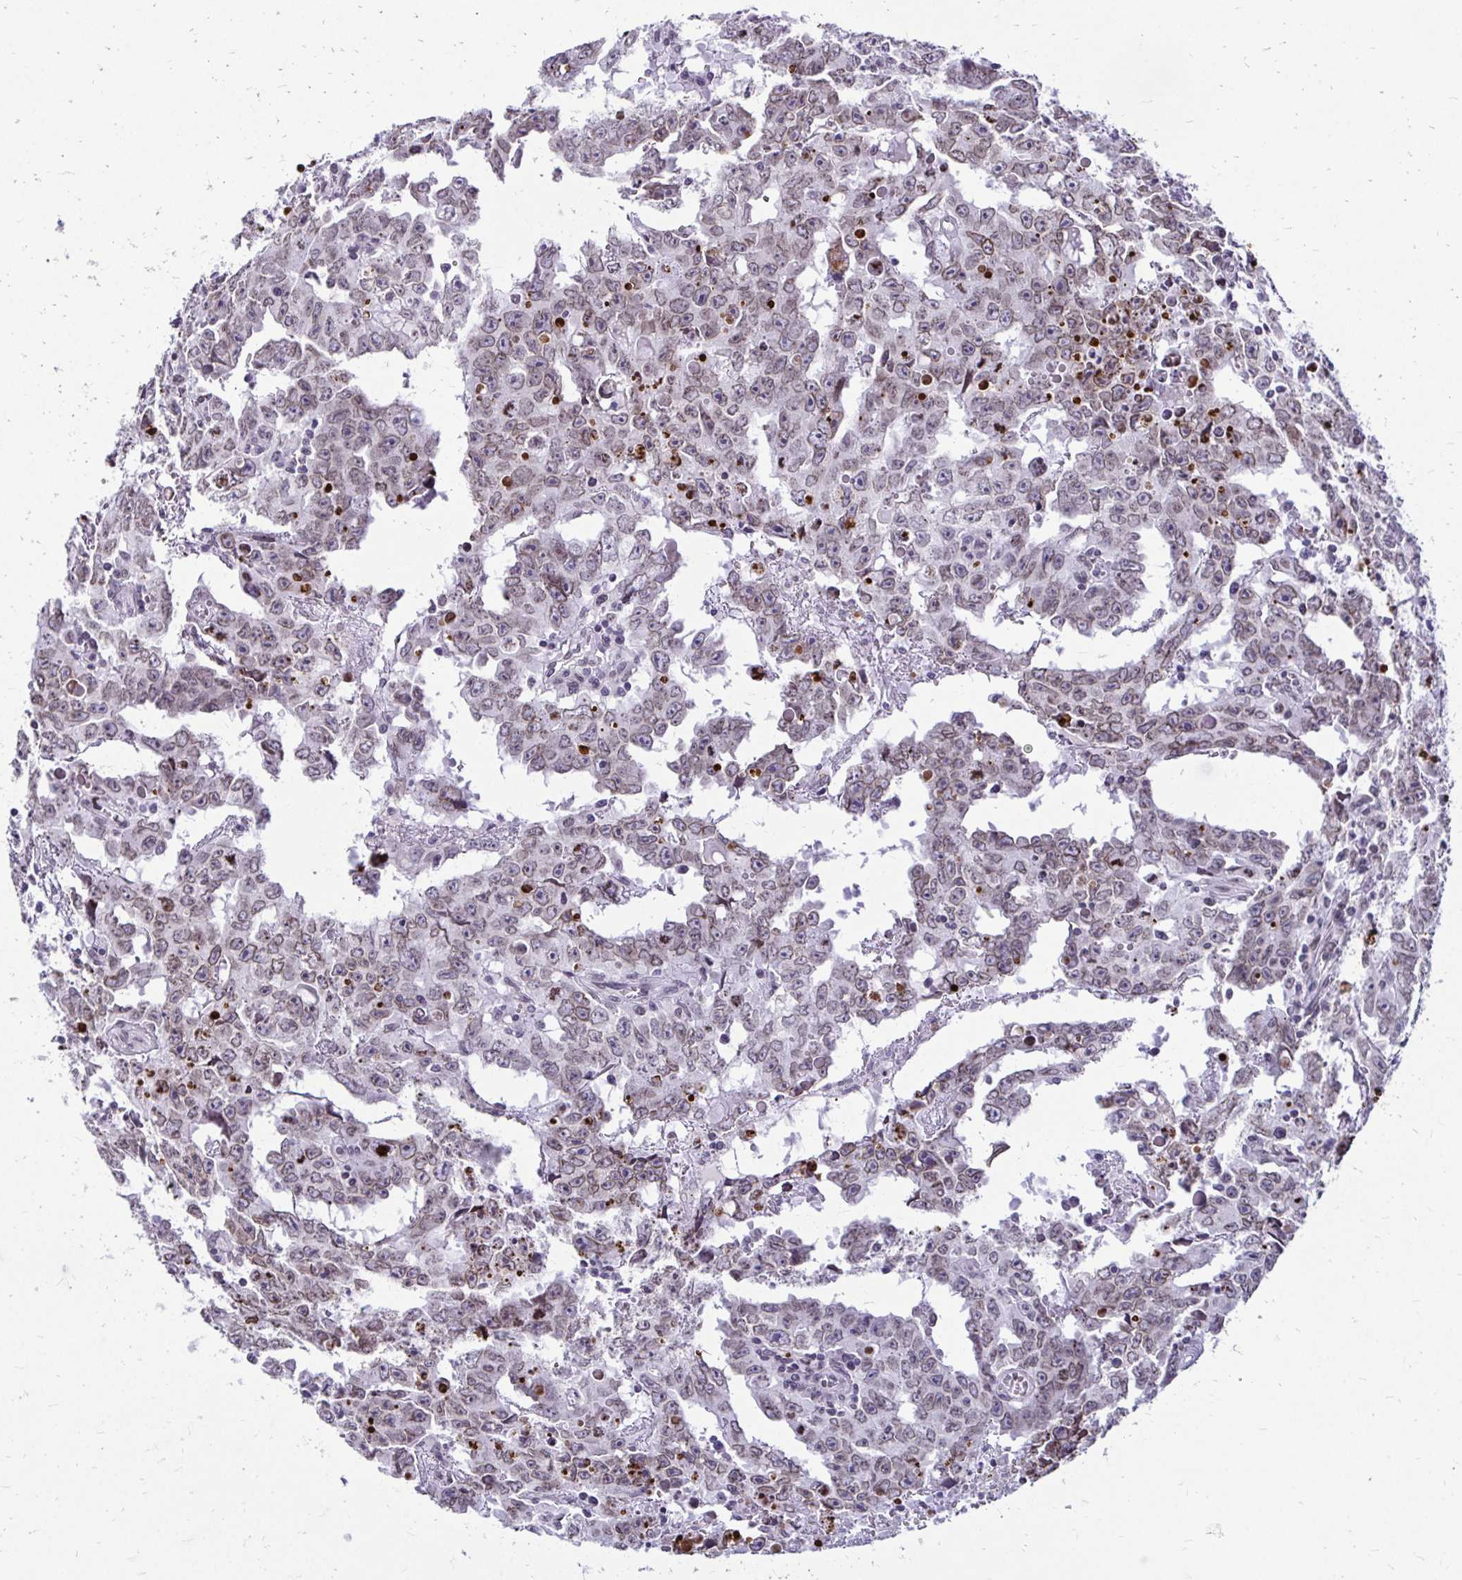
{"staining": {"intensity": "weak", "quantity": "25%-75%", "location": "cytoplasmic/membranous,nuclear"}, "tissue": "testis cancer", "cell_type": "Tumor cells", "image_type": "cancer", "snomed": [{"axis": "morphology", "description": "Carcinoma, Embryonal, NOS"}, {"axis": "topography", "description": "Testis"}], "caption": "Testis cancer stained with DAB immunohistochemistry reveals low levels of weak cytoplasmic/membranous and nuclear expression in about 25%-75% of tumor cells.", "gene": "BANF1", "patient": {"sex": "male", "age": 22}}